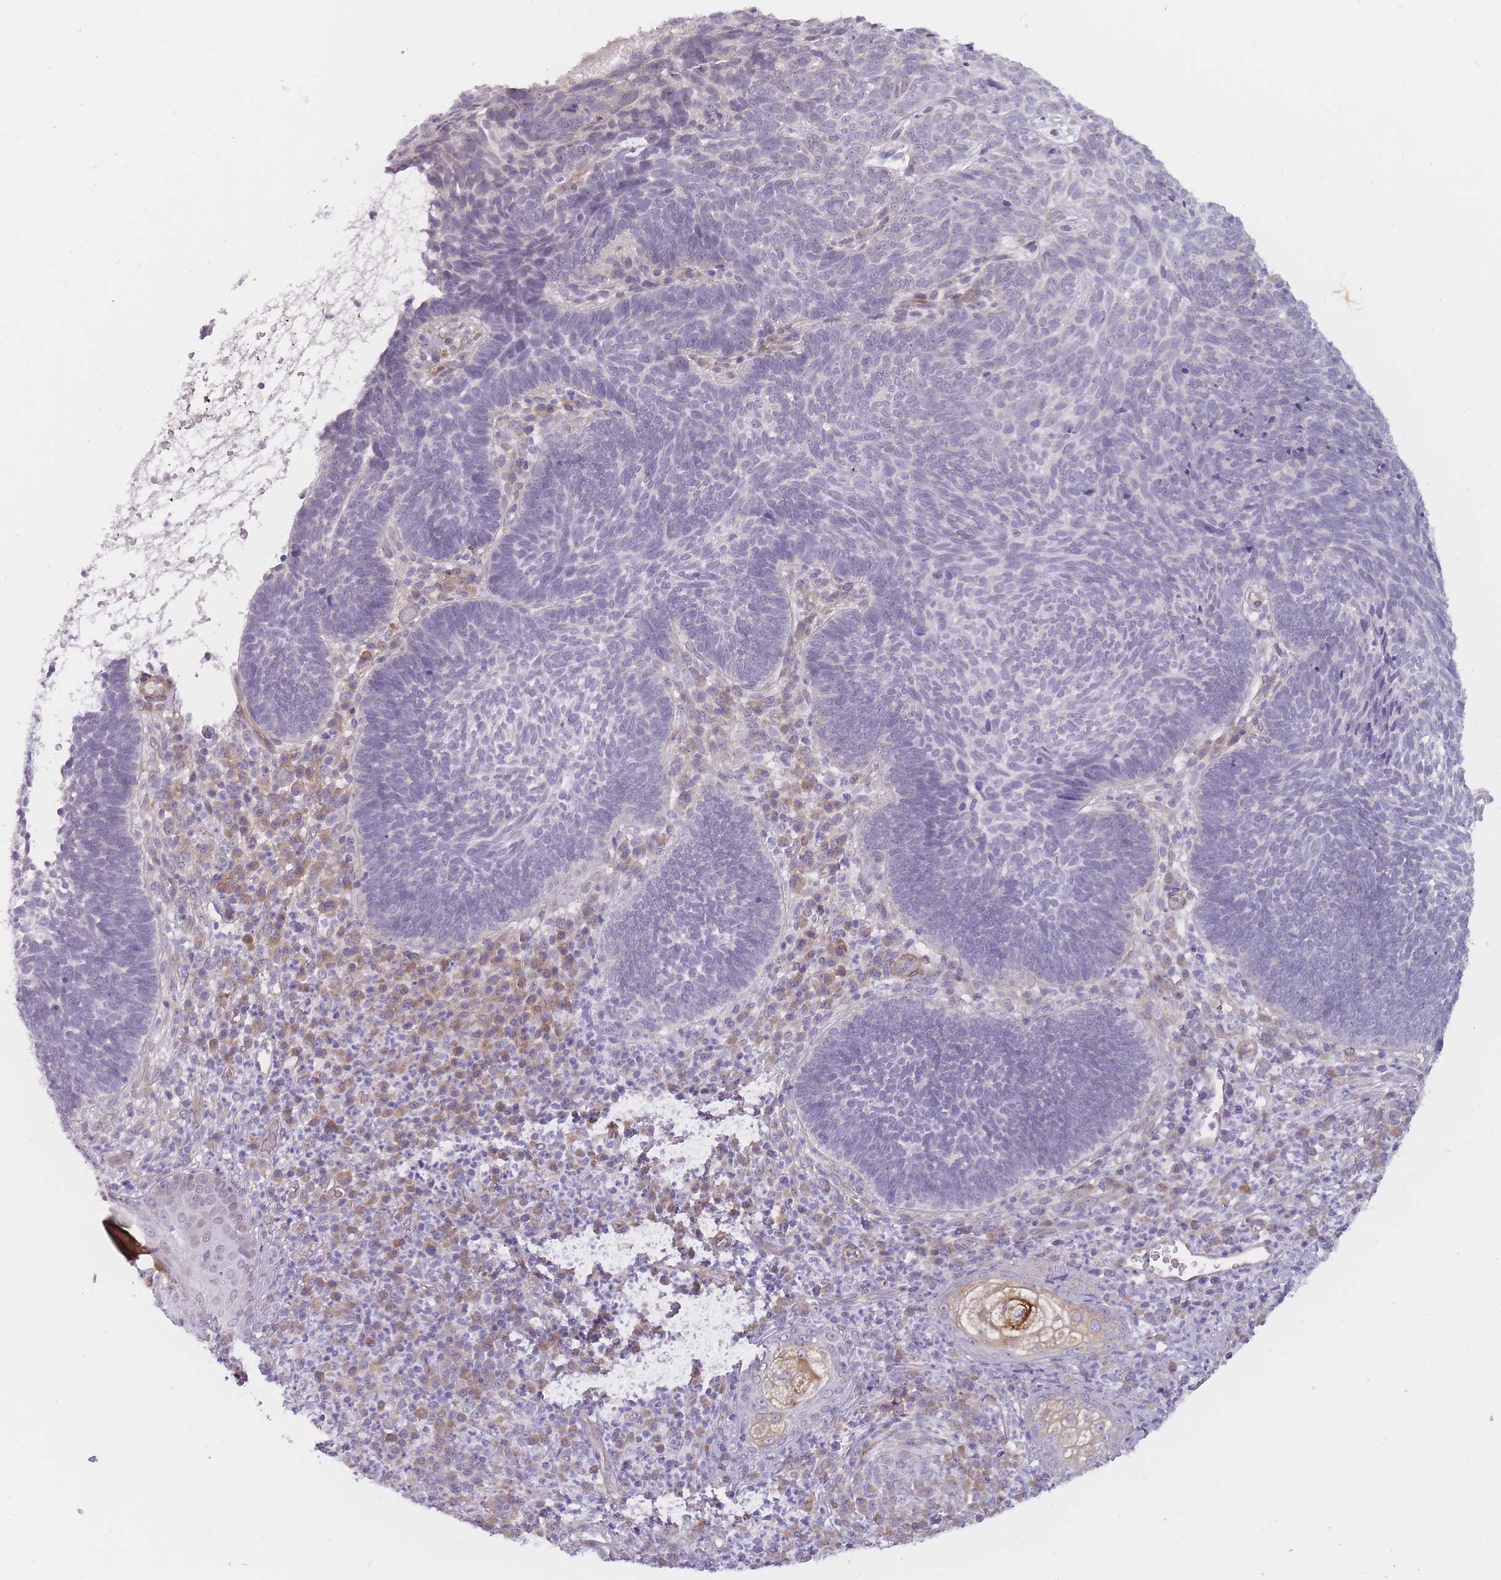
{"staining": {"intensity": "negative", "quantity": "none", "location": "none"}, "tissue": "skin cancer", "cell_type": "Tumor cells", "image_type": "cancer", "snomed": [{"axis": "morphology", "description": "Basal cell carcinoma"}, {"axis": "topography", "description": "Skin"}], "caption": "Immunohistochemistry (IHC) image of neoplastic tissue: human skin basal cell carcinoma stained with DAB shows no significant protein positivity in tumor cells.", "gene": "PGRMC2", "patient": {"sex": "male", "age": 88}}